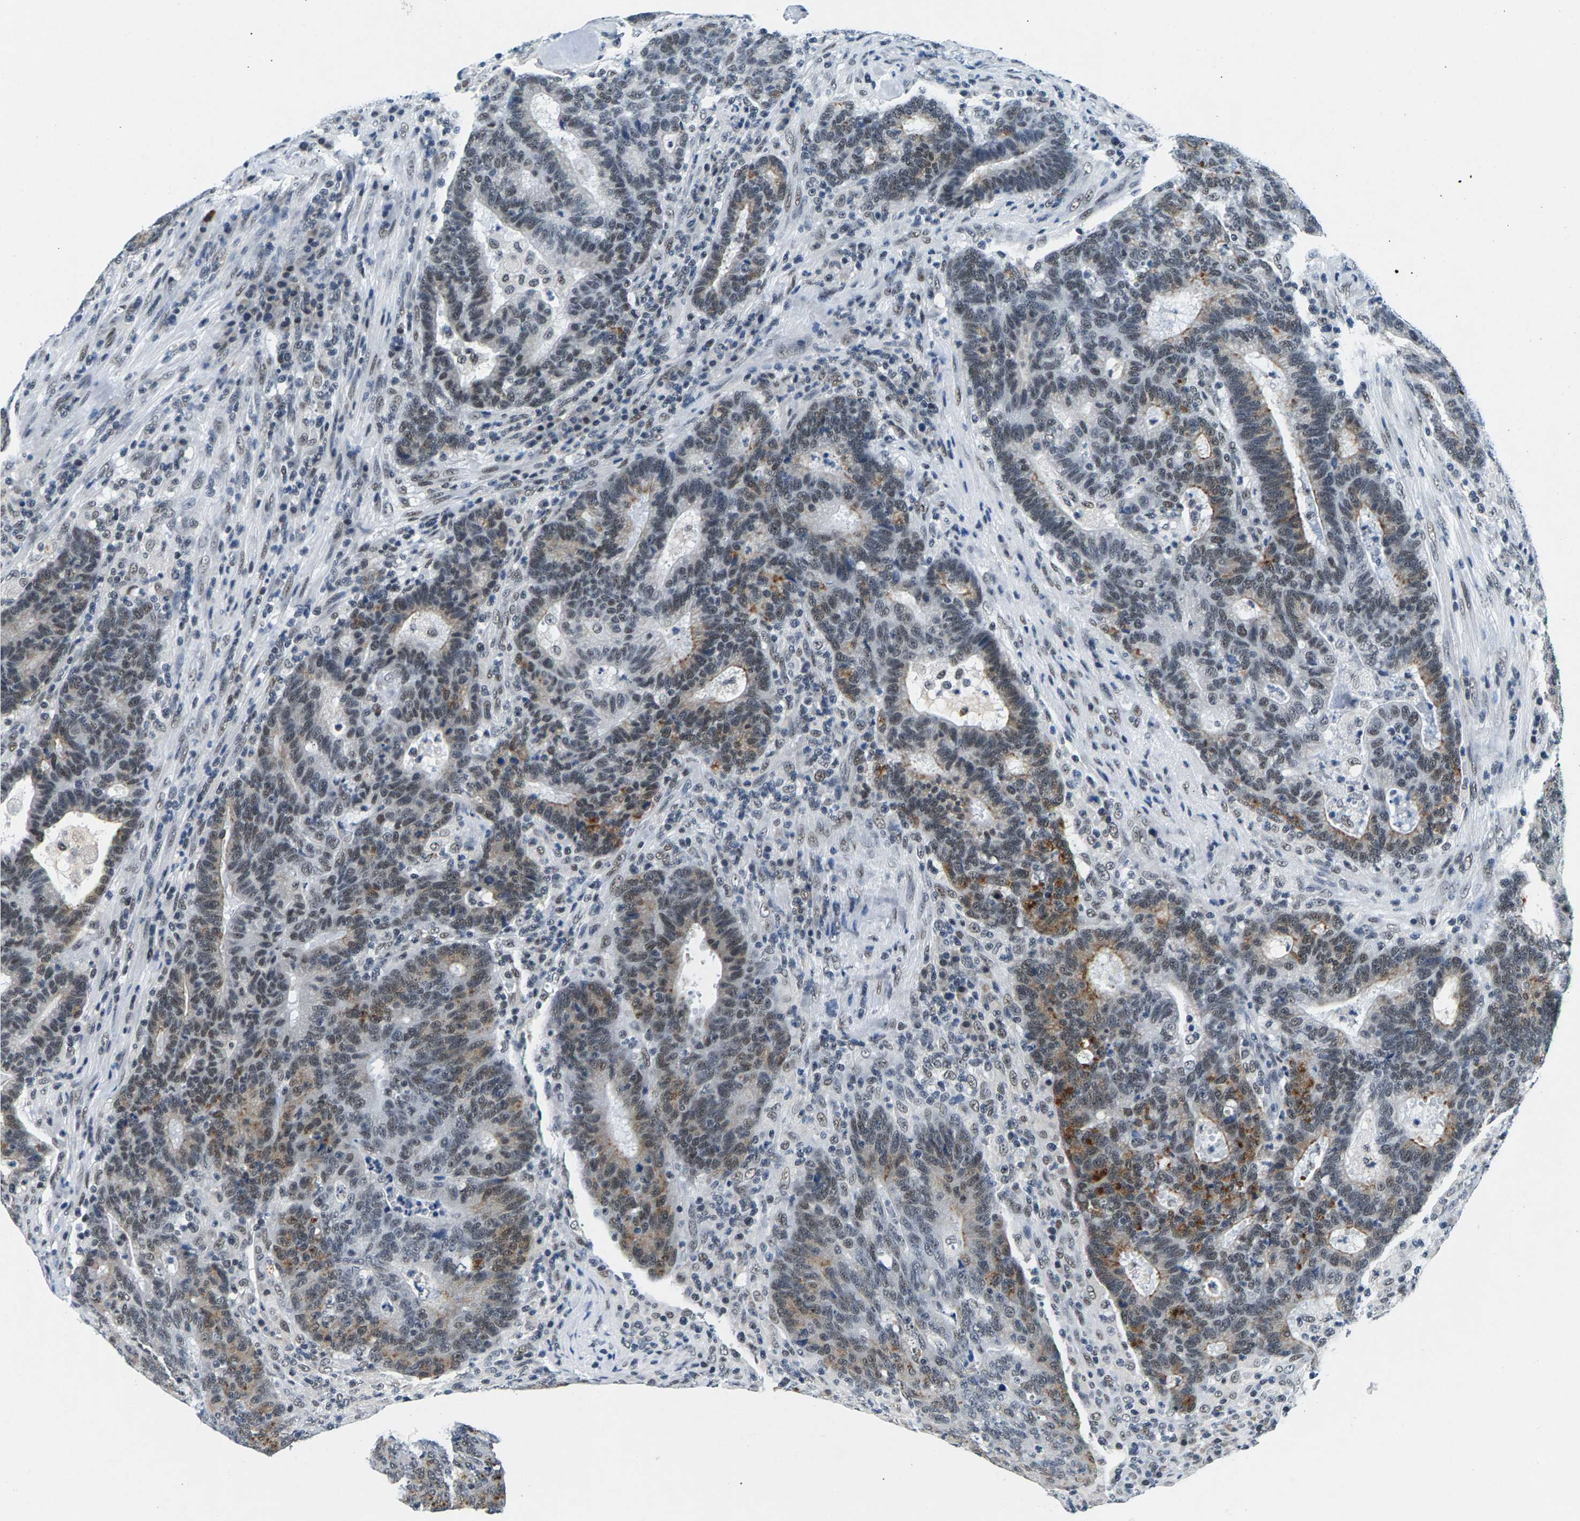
{"staining": {"intensity": "moderate", "quantity": "<25%", "location": "cytoplasmic/membranous,nuclear"}, "tissue": "colorectal cancer", "cell_type": "Tumor cells", "image_type": "cancer", "snomed": [{"axis": "morphology", "description": "Adenocarcinoma, NOS"}, {"axis": "topography", "description": "Colon"}], "caption": "Immunohistochemistry (IHC) of human adenocarcinoma (colorectal) exhibits low levels of moderate cytoplasmic/membranous and nuclear expression in approximately <25% of tumor cells.", "gene": "ATF2", "patient": {"sex": "female", "age": 75}}